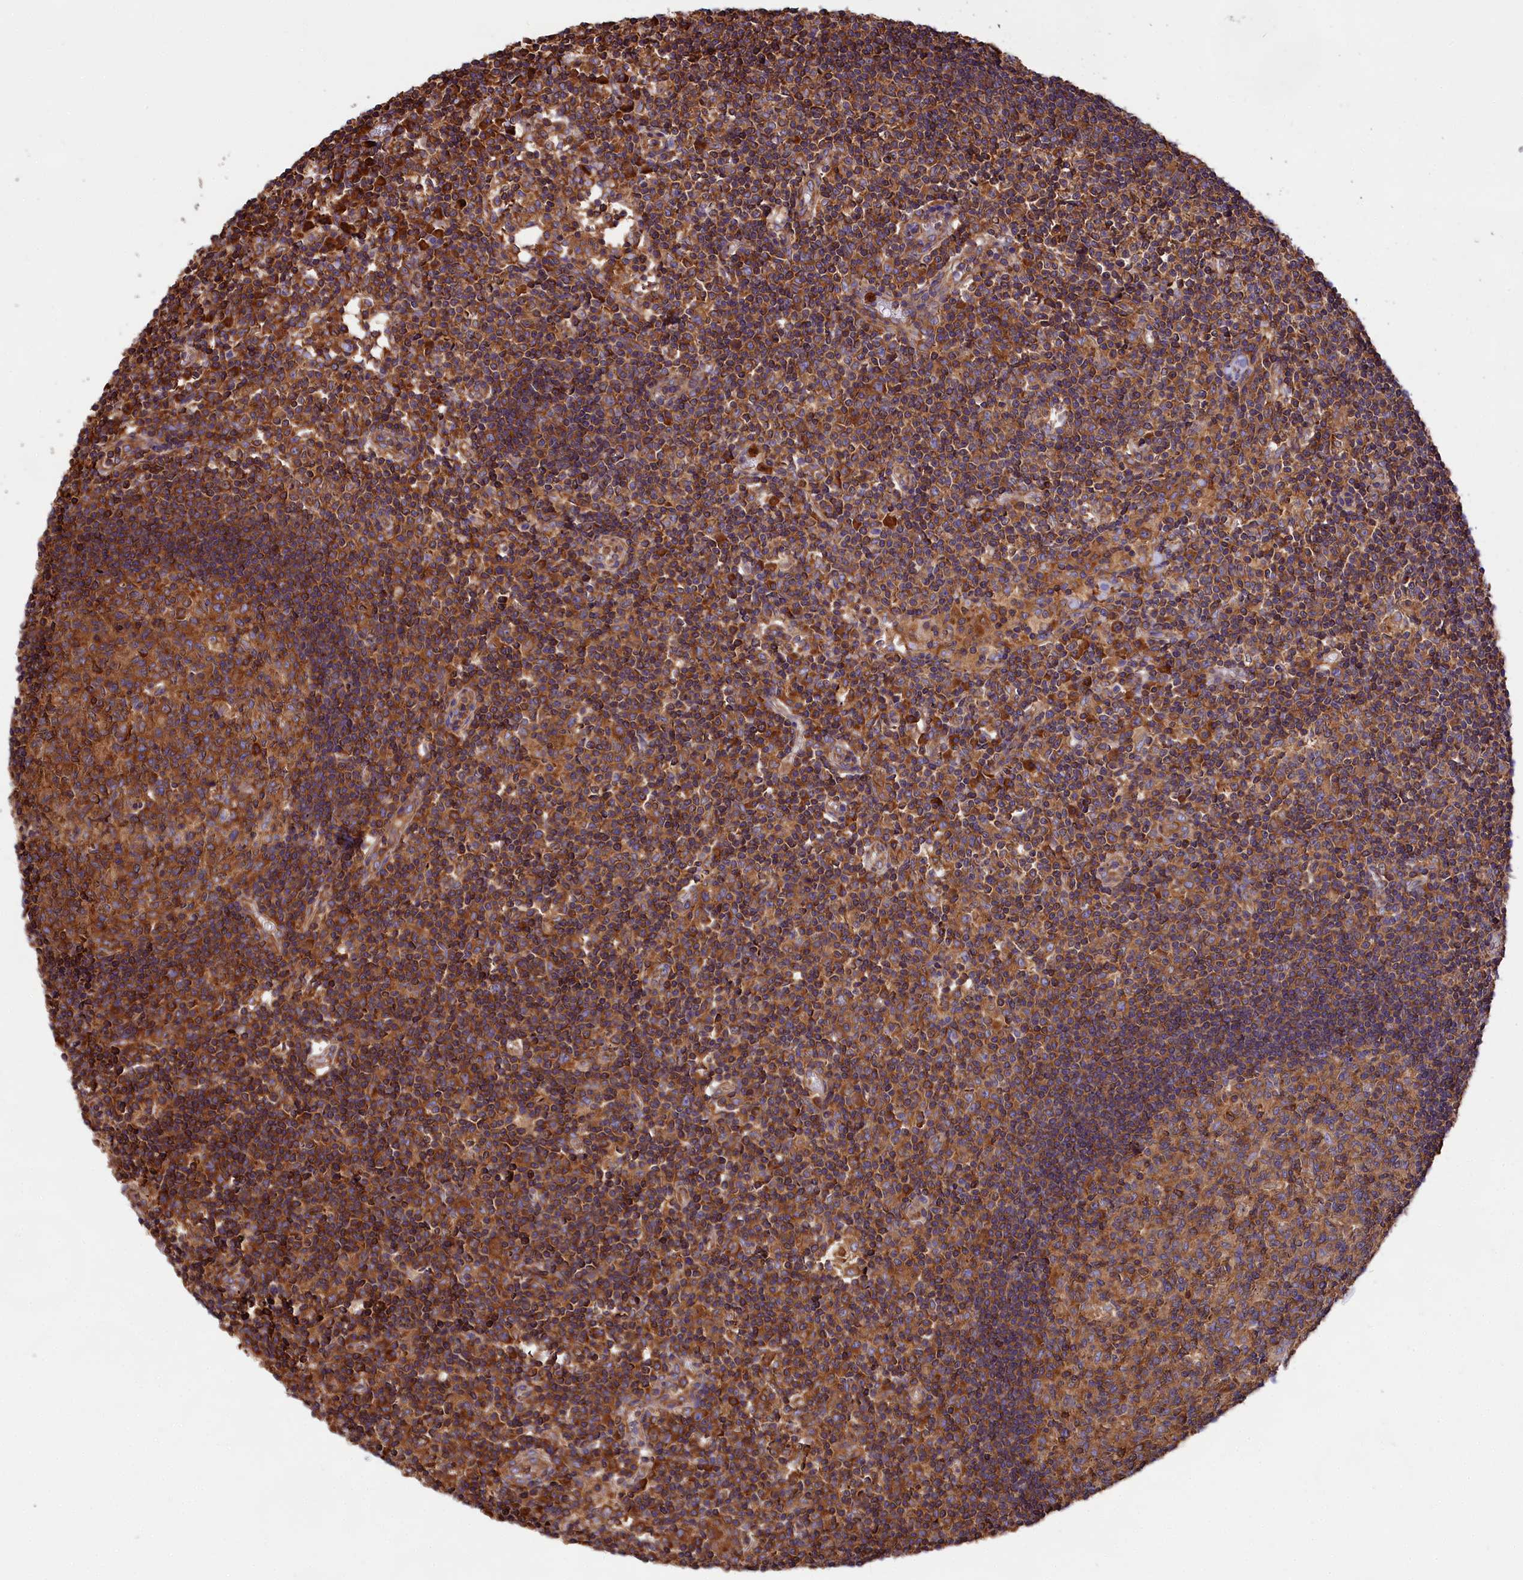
{"staining": {"intensity": "moderate", "quantity": ">75%", "location": "cytoplasmic/membranous"}, "tissue": "lymph node", "cell_type": "Germinal center cells", "image_type": "normal", "snomed": [{"axis": "morphology", "description": "Normal tissue, NOS"}, {"axis": "topography", "description": "Lymph node"}], "caption": "Immunohistochemistry histopathology image of benign lymph node: lymph node stained using immunohistochemistry shows medium levels of moderate protein expression localized specifically in the cytoplasmic/membranous of germinal center cells, appearing as a cytoplasmic/membranous brown color.", "gene": "GYS1", "patient": {"sex": "female", "age": 55}}